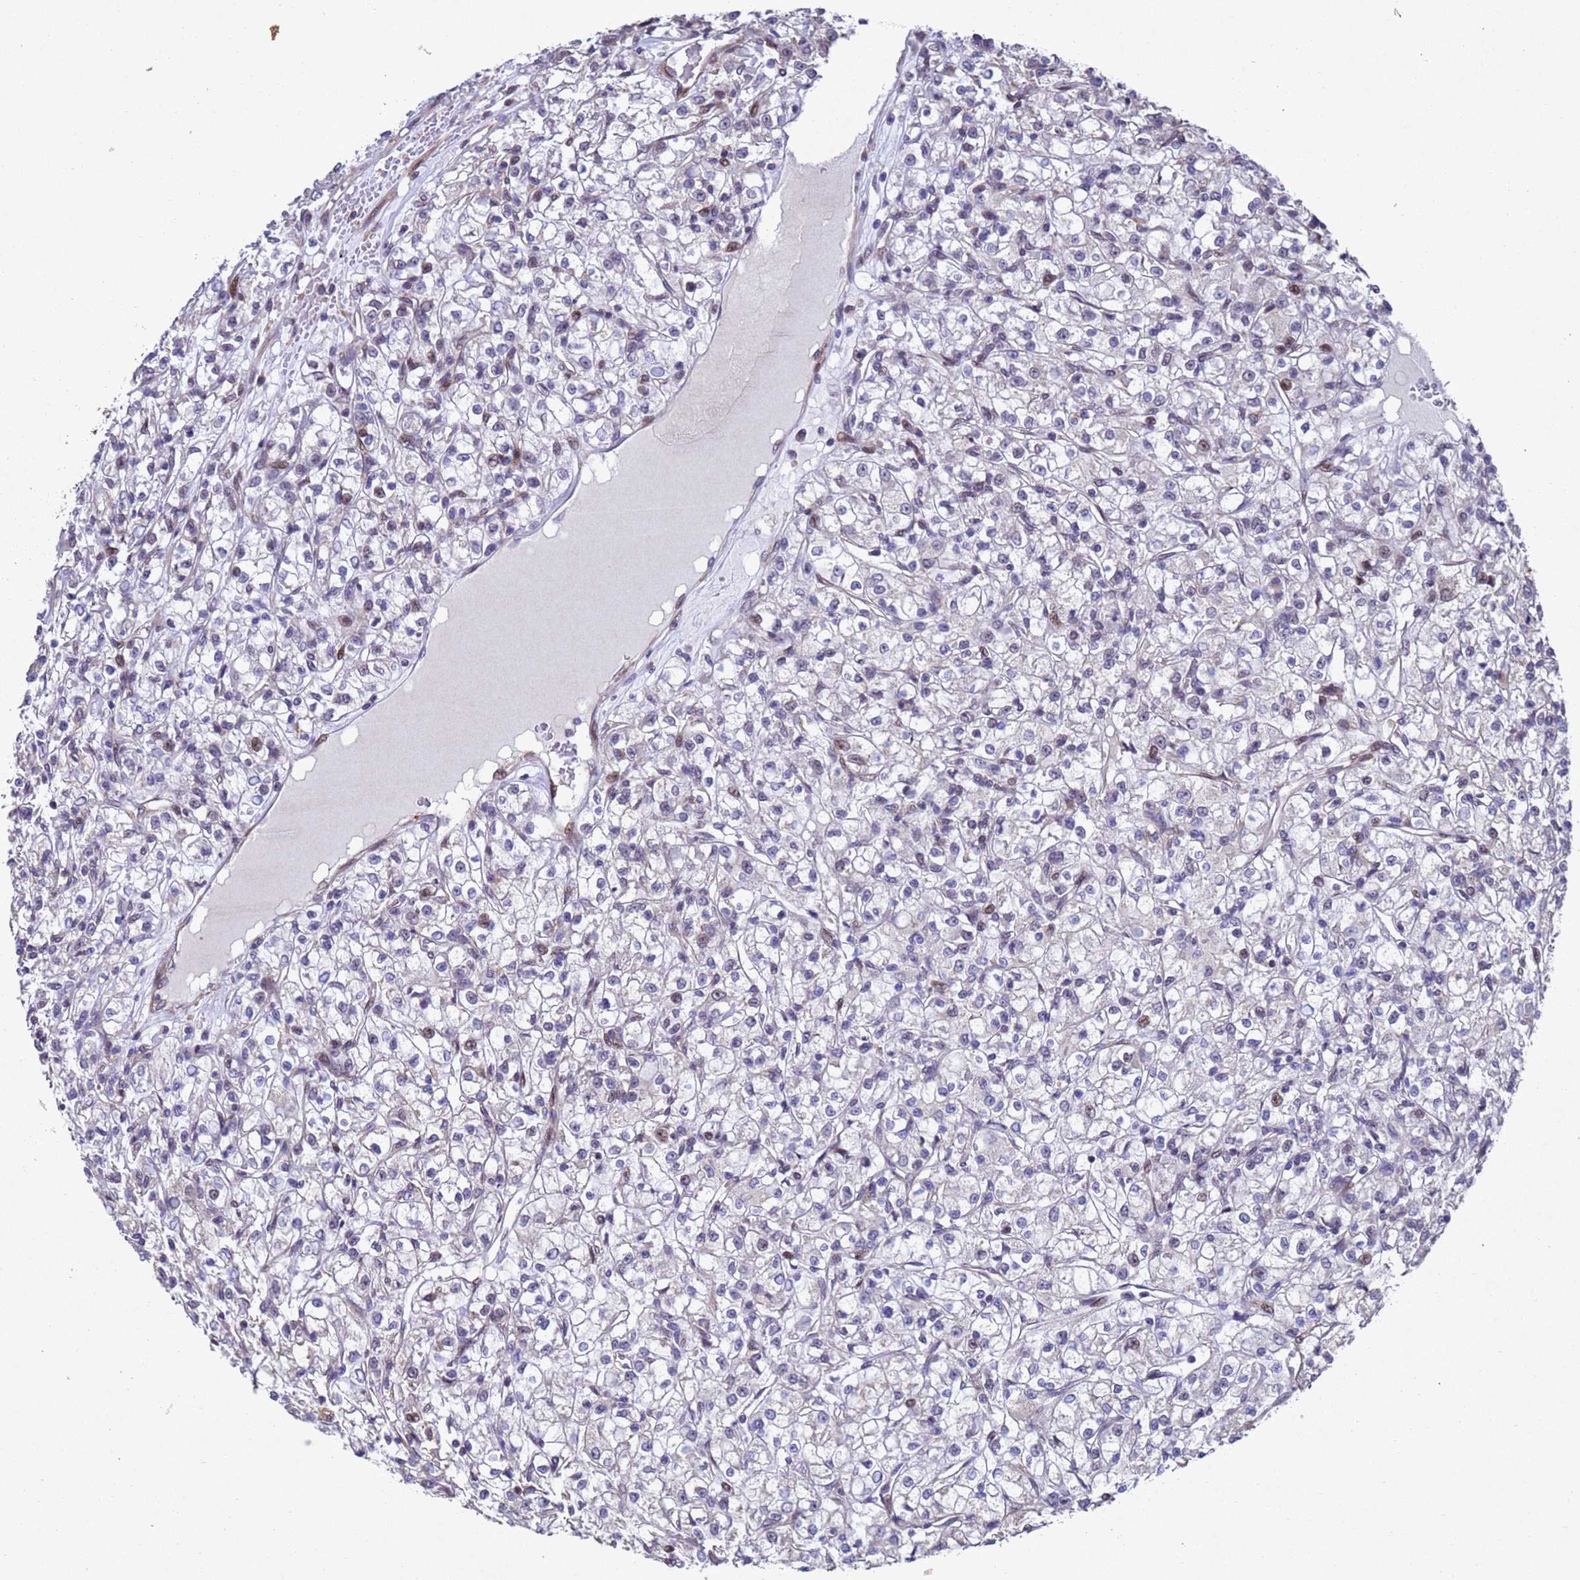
{"staining": {"intensity": "moderate", "quantity": "<25%", "location": "nuclear"}, "tissue": "renal cancer", "cell_type": "Tumor cells", "image_type": "cancer", "snomed": [{"axis": "morphology", "description": "Adenocarcinoma, NOS"}, {"axis": "topography", "description": "Kidney"}], "caption": "Immunohistochemical staining of renal cancer reveals low levels of moderate nuclear positivity in about <25% of tumor cells. (brown staining indicates protein expression, while blue staining denotes nuclei).", "gene": "TBK1", "patient": {"sex": "female", "age": 59}}